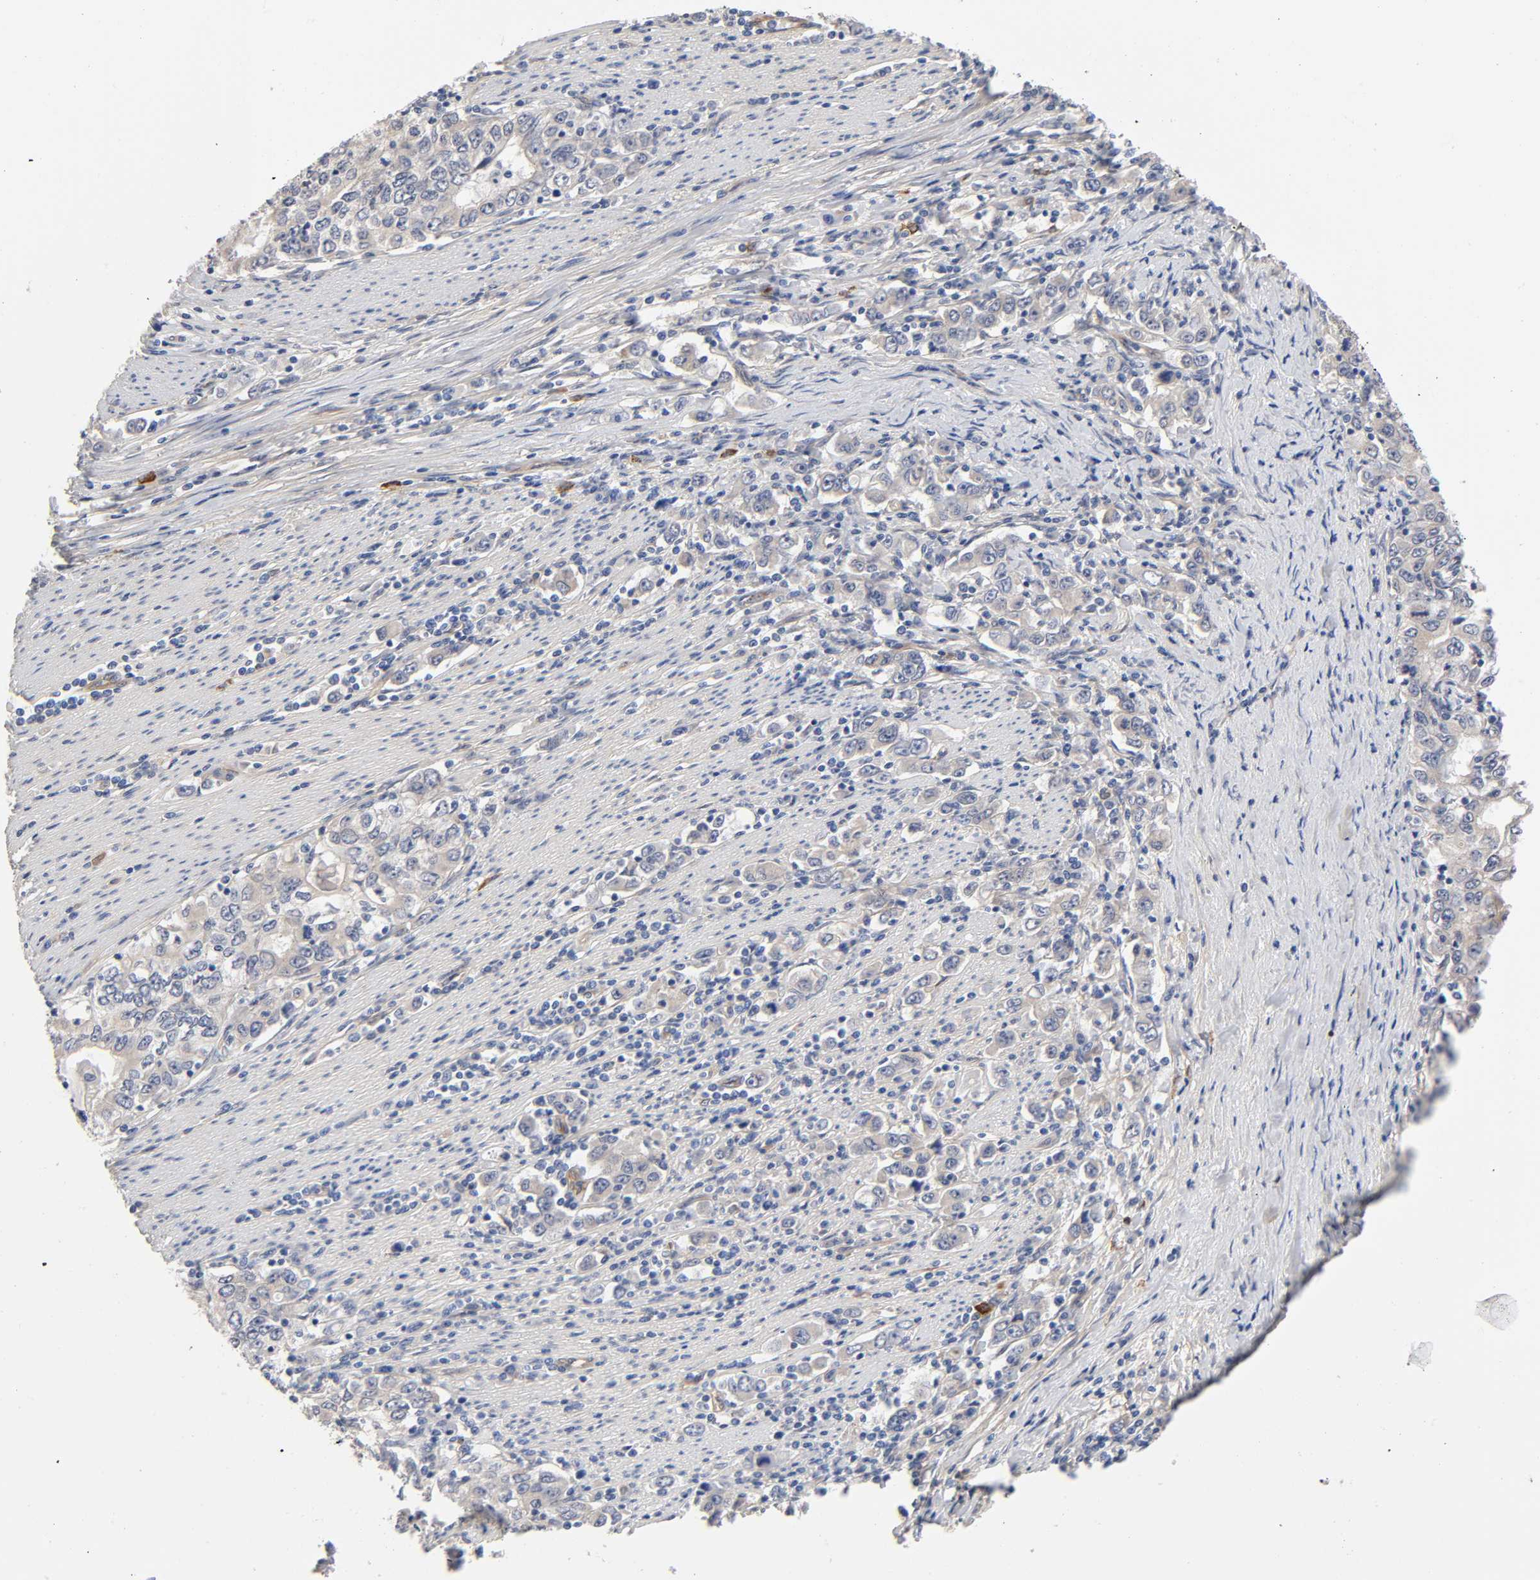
{"staining": {"intensity": "negative", "quantity": "none", "location": "none"}, "tissue": "stomach cancer", "cell_type": "Tumor cells", "image_type": "cancer", "snomed": [{"axis": "morphology", "description": "Adenocarcinoma, NOS"}, {"axis": "topography", "description": "Stomach, lower"}], "caption": "The histopathology image shows no significant positivity in tumor cells of adenocarcinoma (stomach).", "gene": "RAB13", "patient": {"sex": "female", "age": 72}}